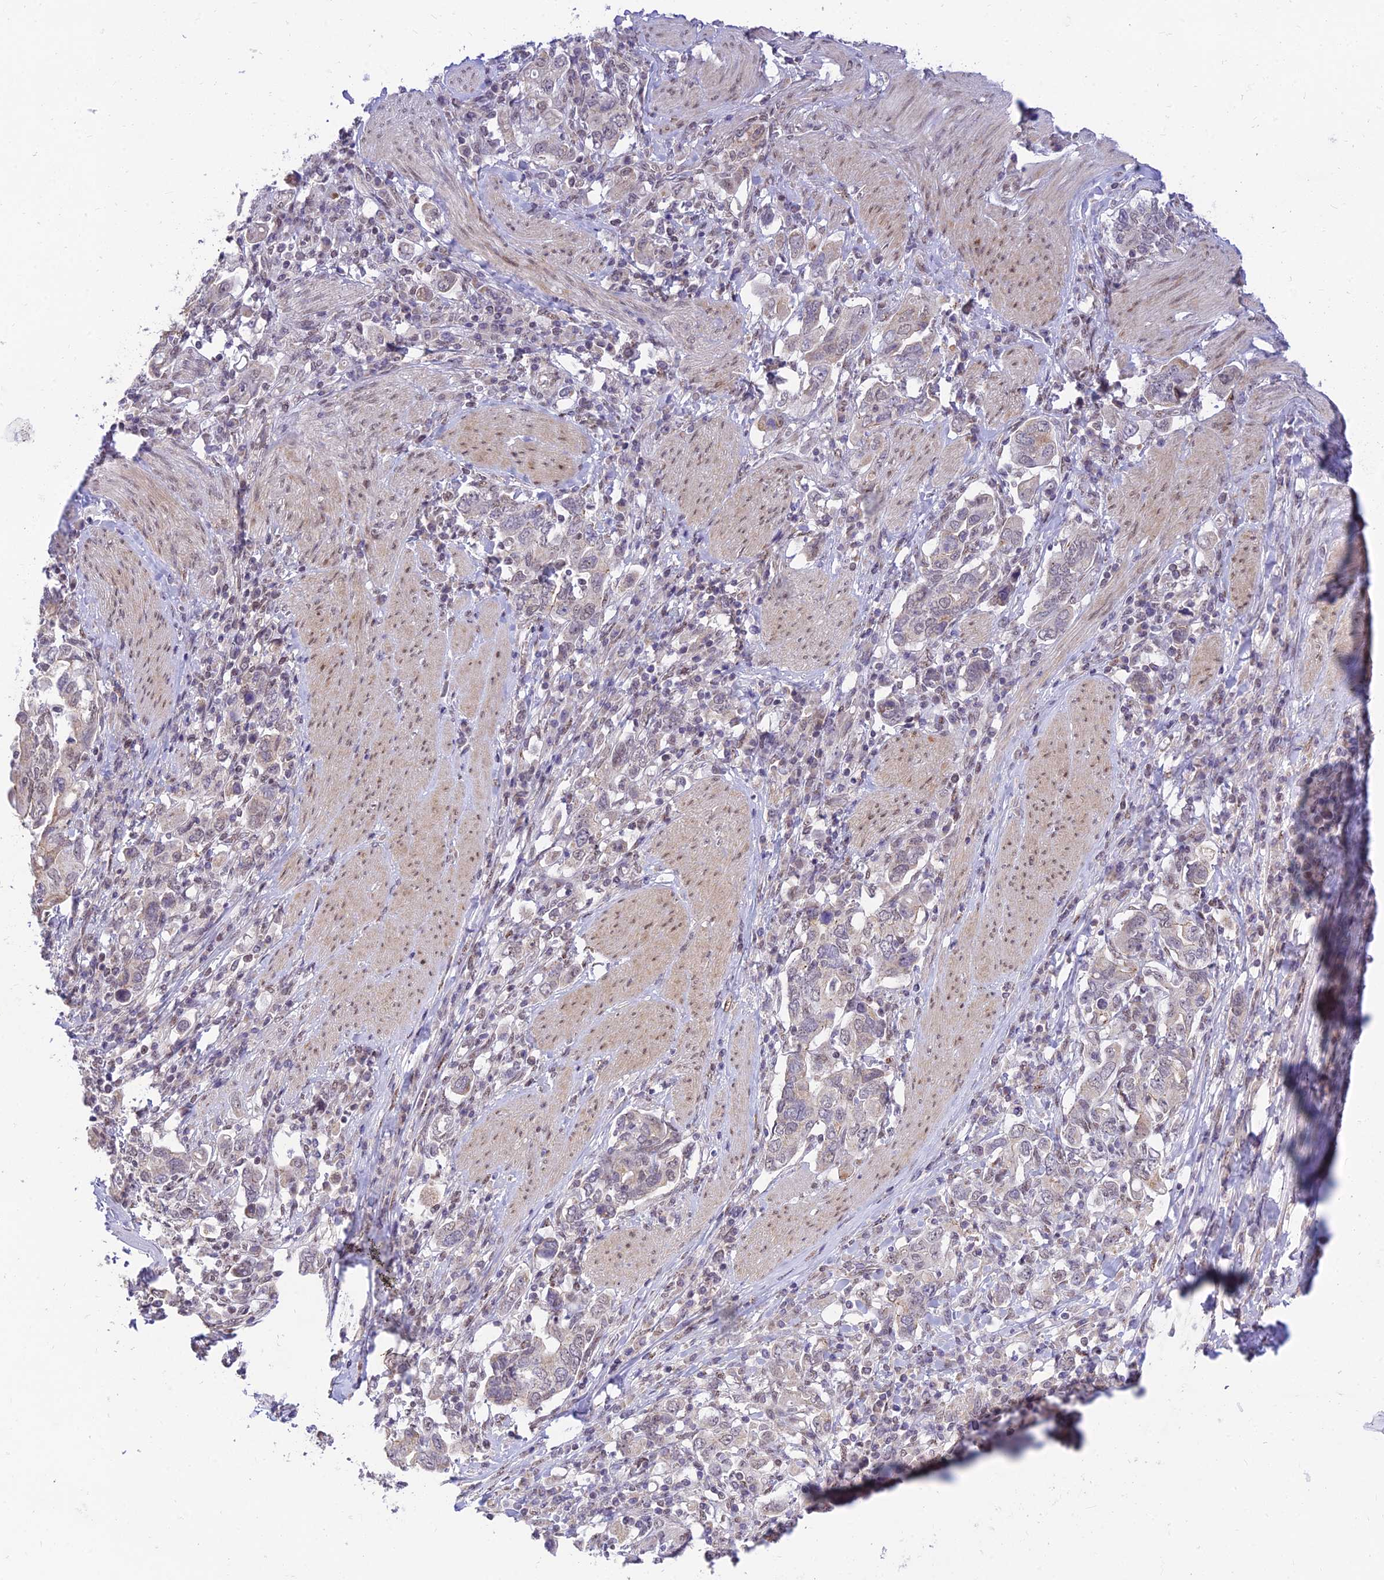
{"staining": {"intensity": "negative", "quantity": "none", "location": "none"}, "tissue": "stomach cancer", "cell_type": "Tumor cells", "image_type": "cancer", "snomed": [{"axis": "morphology", "description": "Adenocarcinoma, NOS"}, {"axis": "topography", "description": "Stomach, upper"}, {"axis": "topography", "description": "Stomach"}], "caption": "Immunohistochemical staining of stomach cancer reveals no significant positivity in tumor cells. Nuclei are stained in blue.", "gene": "MICOS13", "patient": {"sex": "male", "age": 62}}